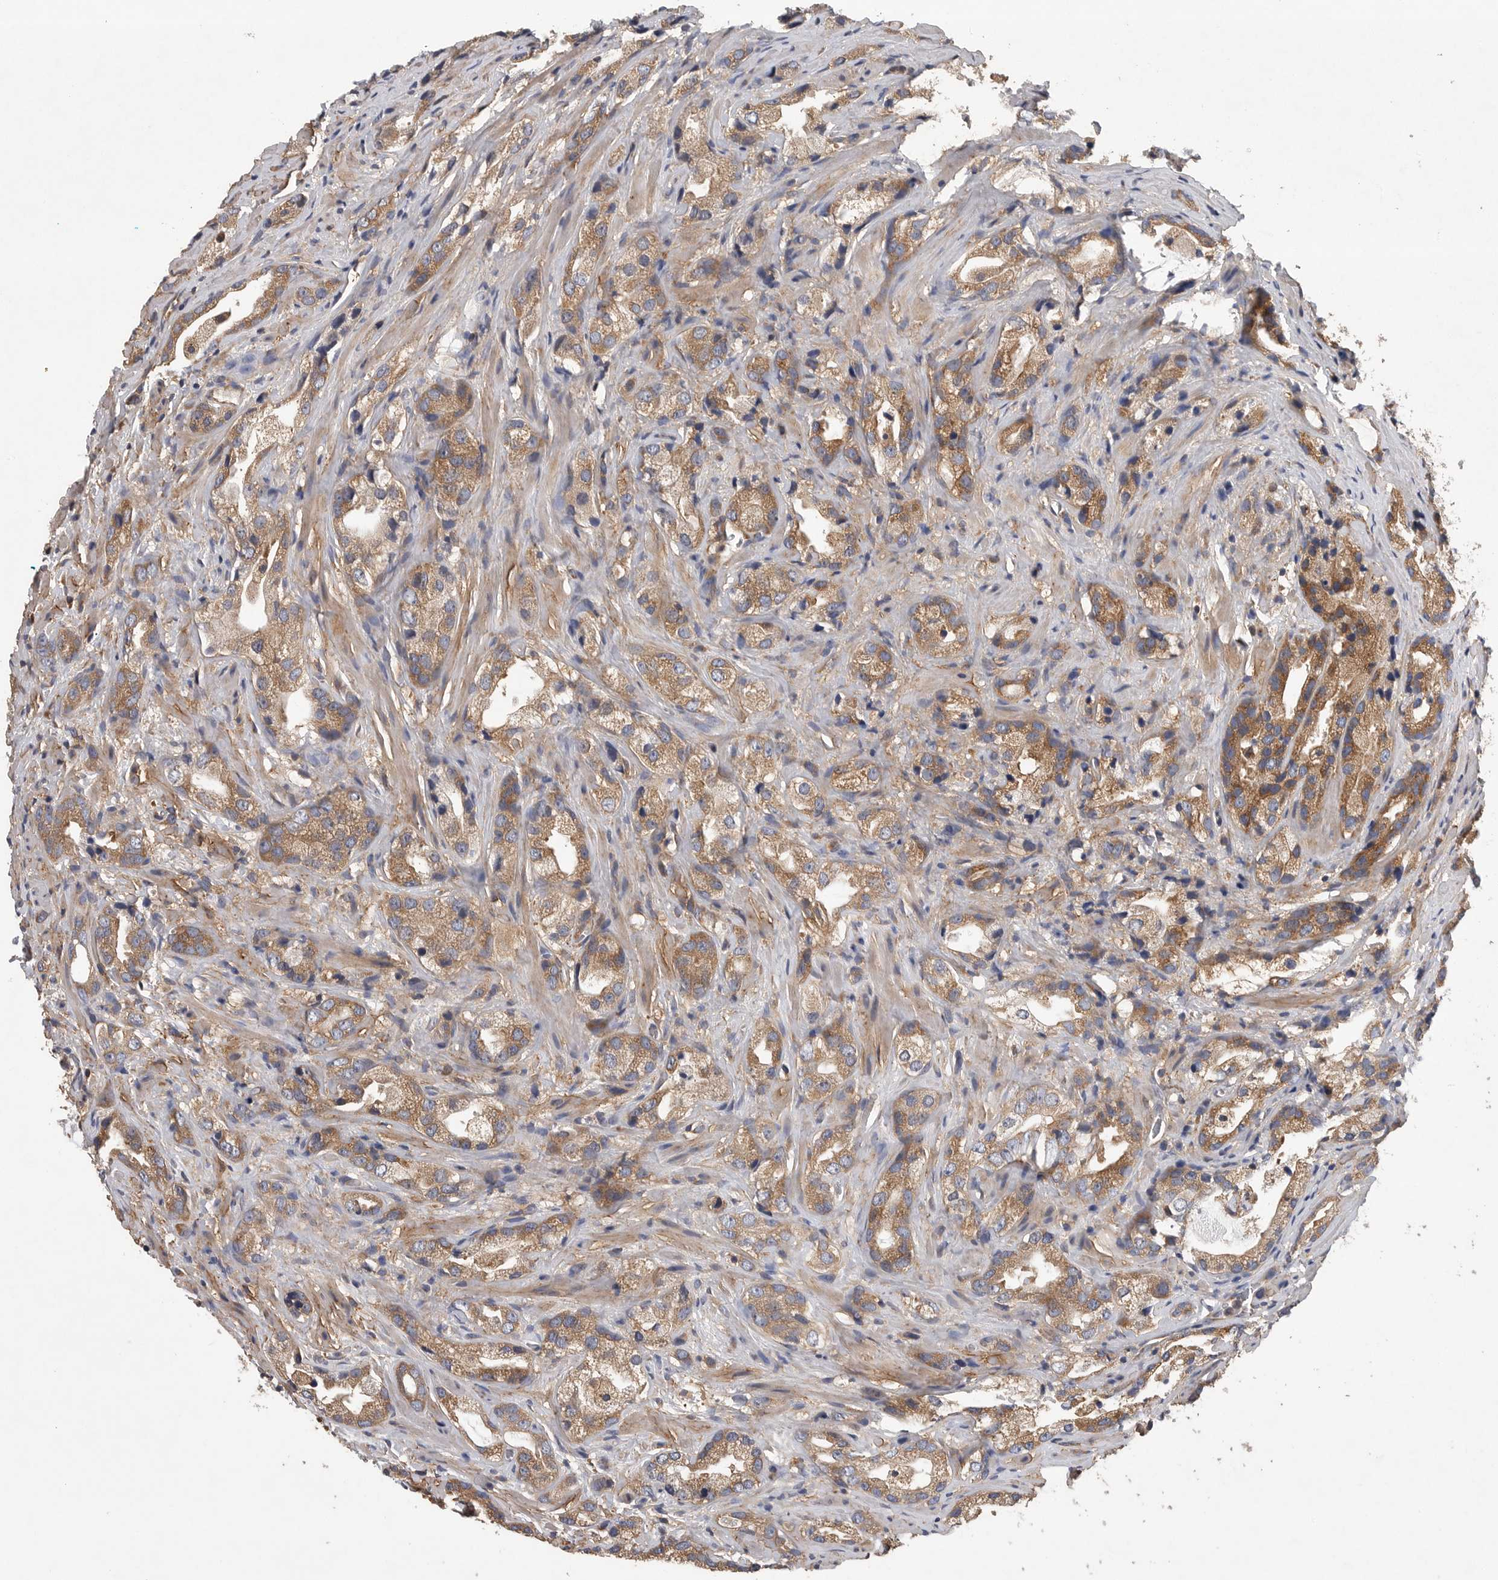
{"staining": {"intensity": "moderate", "quantity": ">75%", "location": "cytoplasmic/membranous"}, "tissue": "prostate cancer", "cell_type": "Tumor cells", "image_type": "cancer", "snomed": [{"axis": "morphology", "description": "Adenocarcinoma, High grade"}, {"axis": "topography", "description": "Prostate"}], "caption": "Tumor cells demonstrate moderate cytoplasmic/membranous positivity in approximately >75% of cells in prostate cancer. The staining was performed using DAB, with brown indicating positive protein expression. Nuclei are stained blue with hematoxylin.", "gene": "OXR1", "patient": {"sex": "male", "age": 63}}